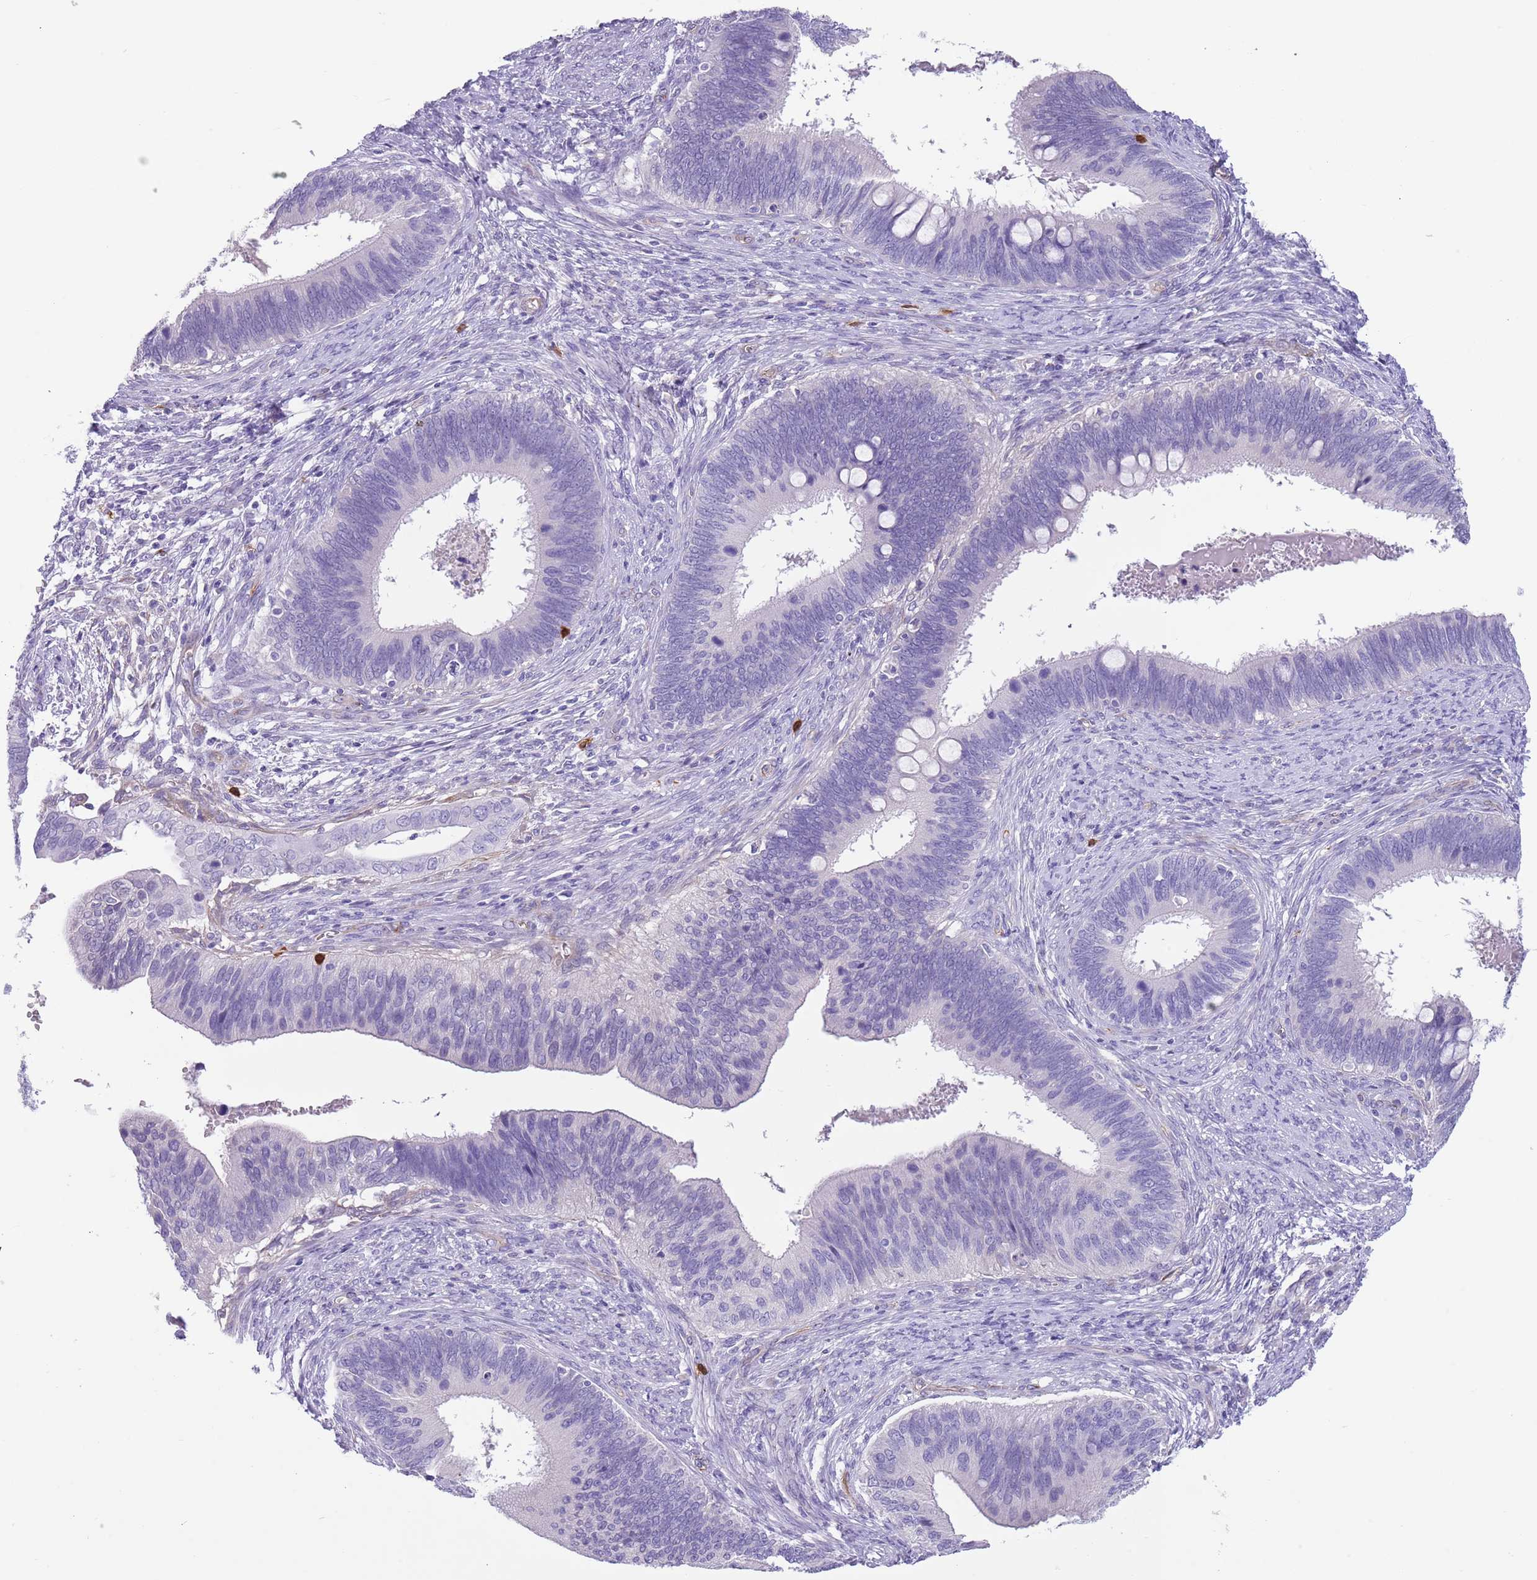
{"staining": {"intensity": "negative", "quantity": "none", "location": "none"}, "tissue": "cervical cancer", "cell_type": "Tumor cells", "image_type": "cancer", "snomed": [{"axis": "morphology", "description": "Adenocarcinoma, NOS"}, {"axis": "topography", "description": "Cervix"}], "caption": "Adenocarcinoma (cervical) was stained to show a protein in brown. There is no significant staining in tumor cells.", "gene": "TSGA13", "patient": {"sex": "female", "age": 42}}